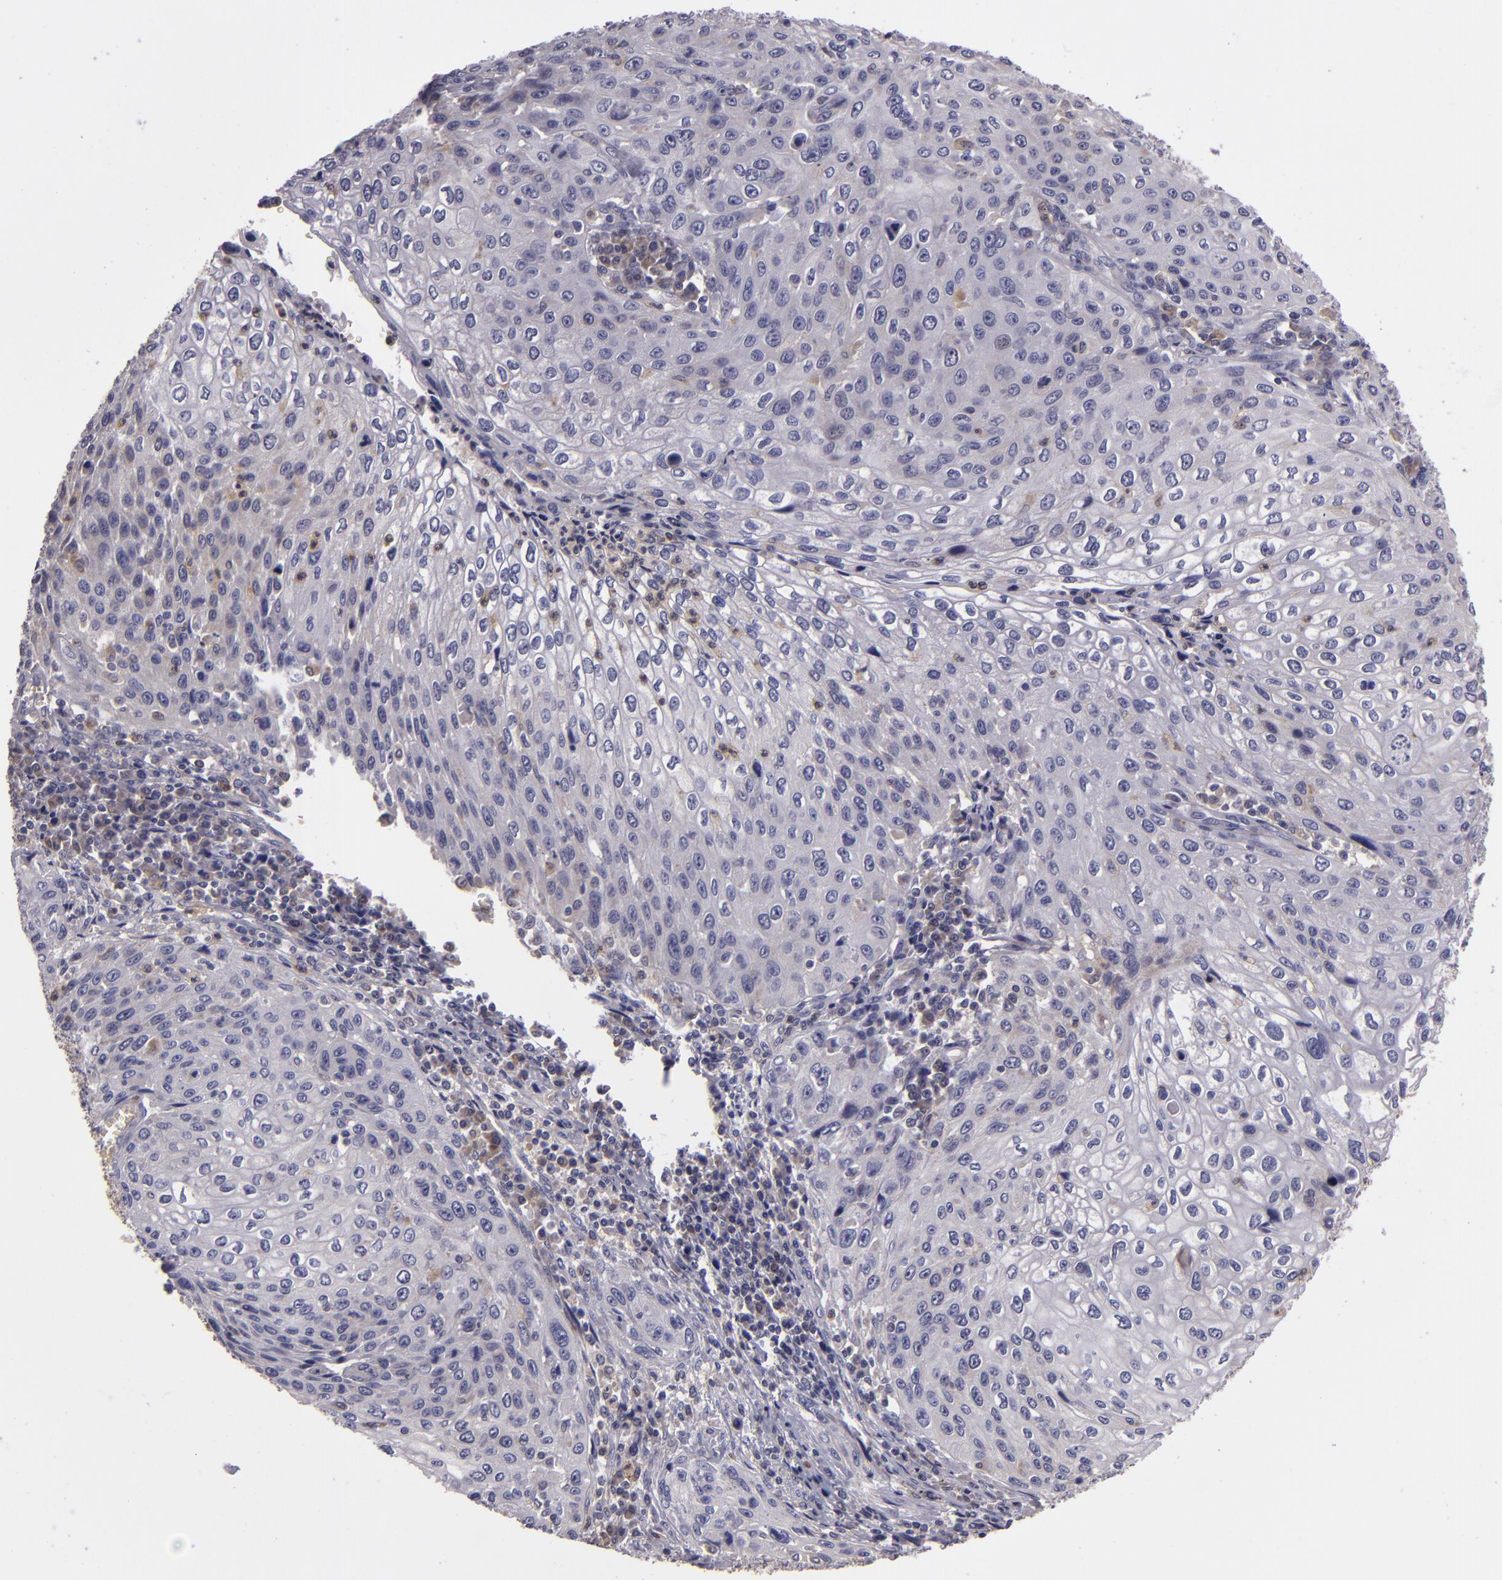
{"staining": {"intensity": "weak", "quantity": "<25%", "location": "cytoplasmic/membranous"}, "tissue": "cervical cancer", "cell_type": "Tumor cells", "image_type": "cancer", "snomed": [{"axis": "morphology", "description": "Squamous cell carcinoma, NOS"}, {"axis": "topography", "description": "Cervix"}], "caption": "High power microscopy image of an IHC micrograph of cervical cancer (squamous cell carcinoma), revealing no significant staining in tumor cells.", "gene": "FHIT", "patient": {"sex": "female", "age": 32}}